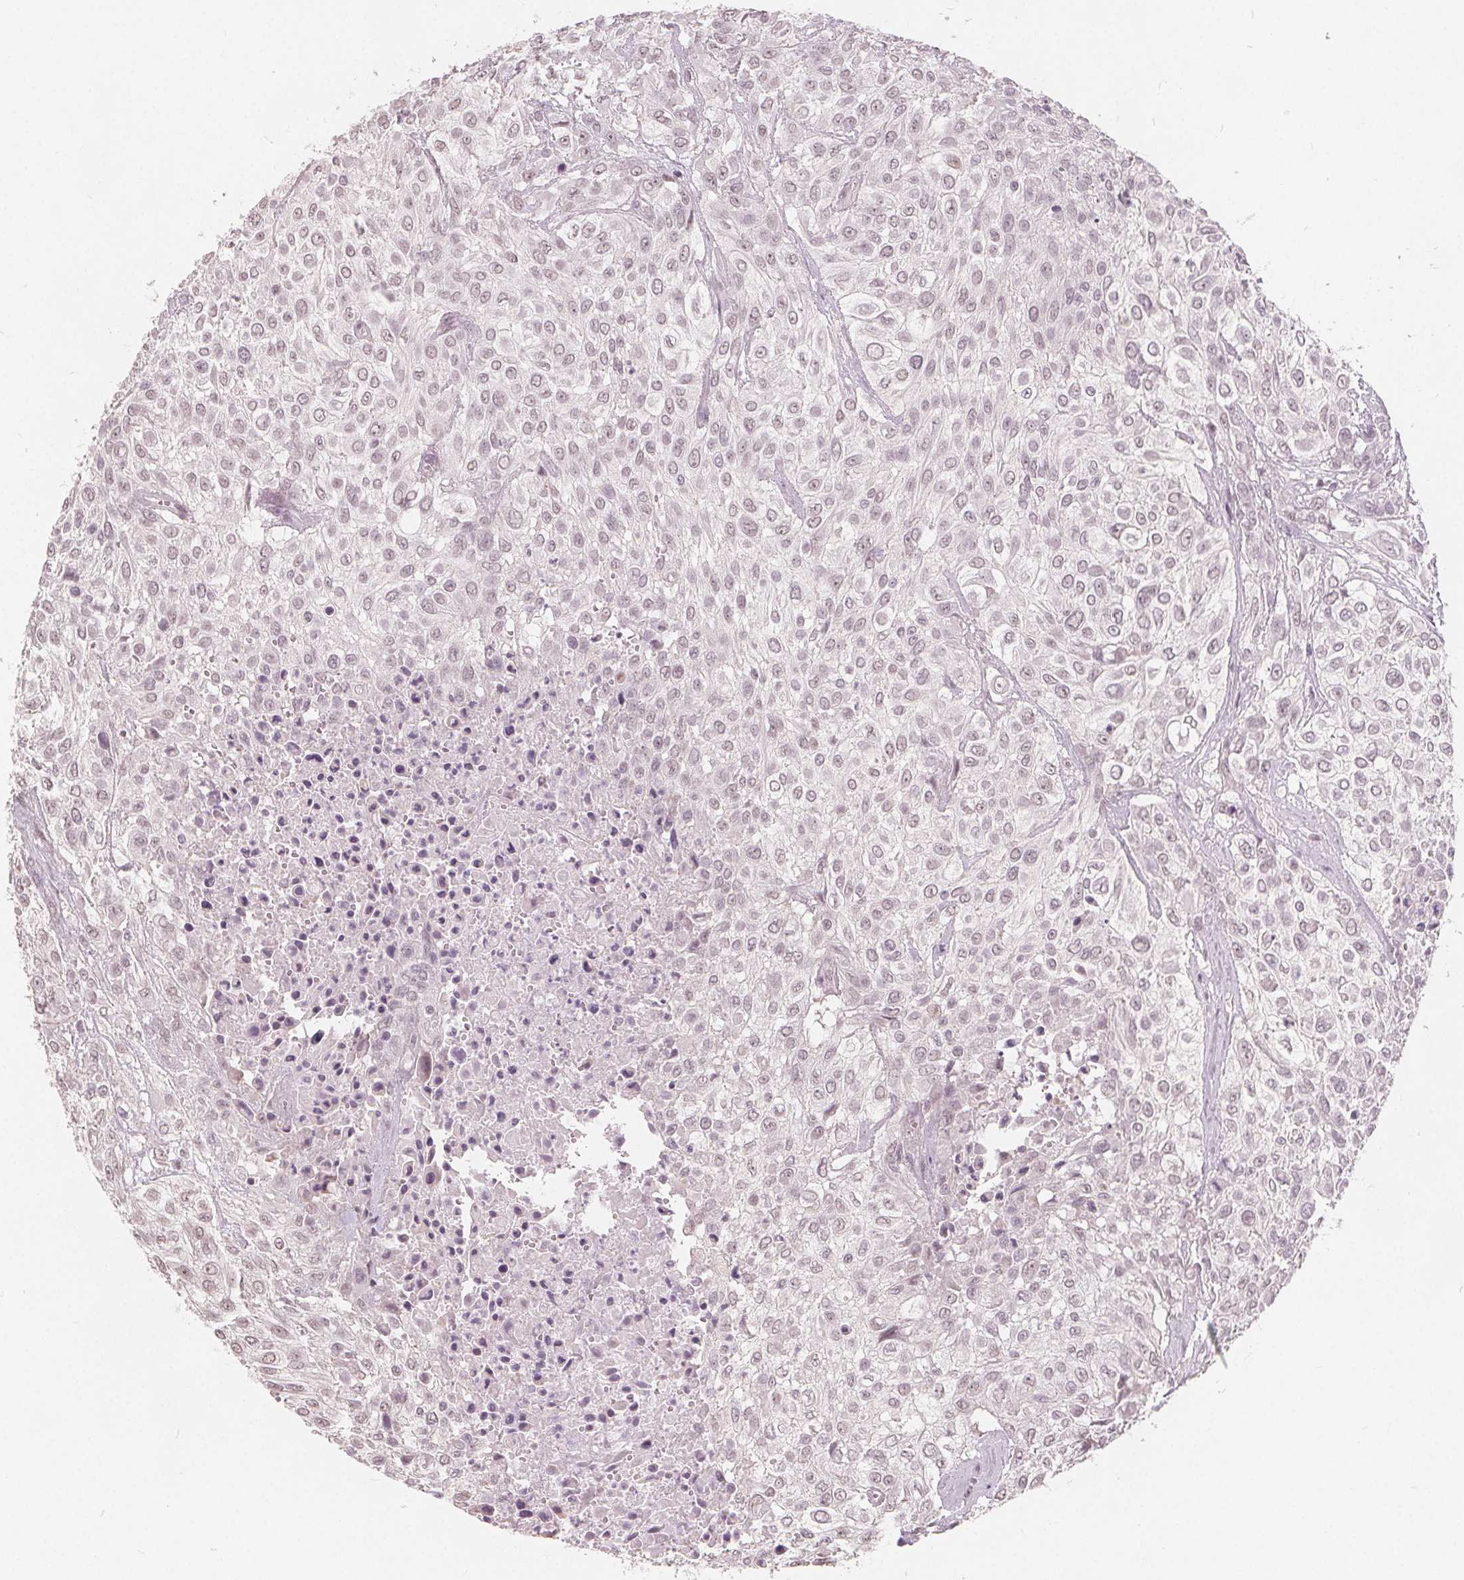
{"staining": {"intensity": "weak", "quantity": "25%-75%", "location": "nuclear"}, "tissue": "urothelial cancer", "cell_type": "Tumor cells", "image_type": "cancer", "snomed": [{"axis": "morphology", "description": "Urothelial carcinoma, High grade"}, {"axis": "topography", "description": "Urinary bladder"}], "caption": "An IHC photomicrograph of neoplastic tissue is shown. Protein staining in brown highlights weak nuclear positivity in urothelial cancer within tumor cells.", "gene": "NUP210L", "patient": {"sex": "male", "age": 57}}